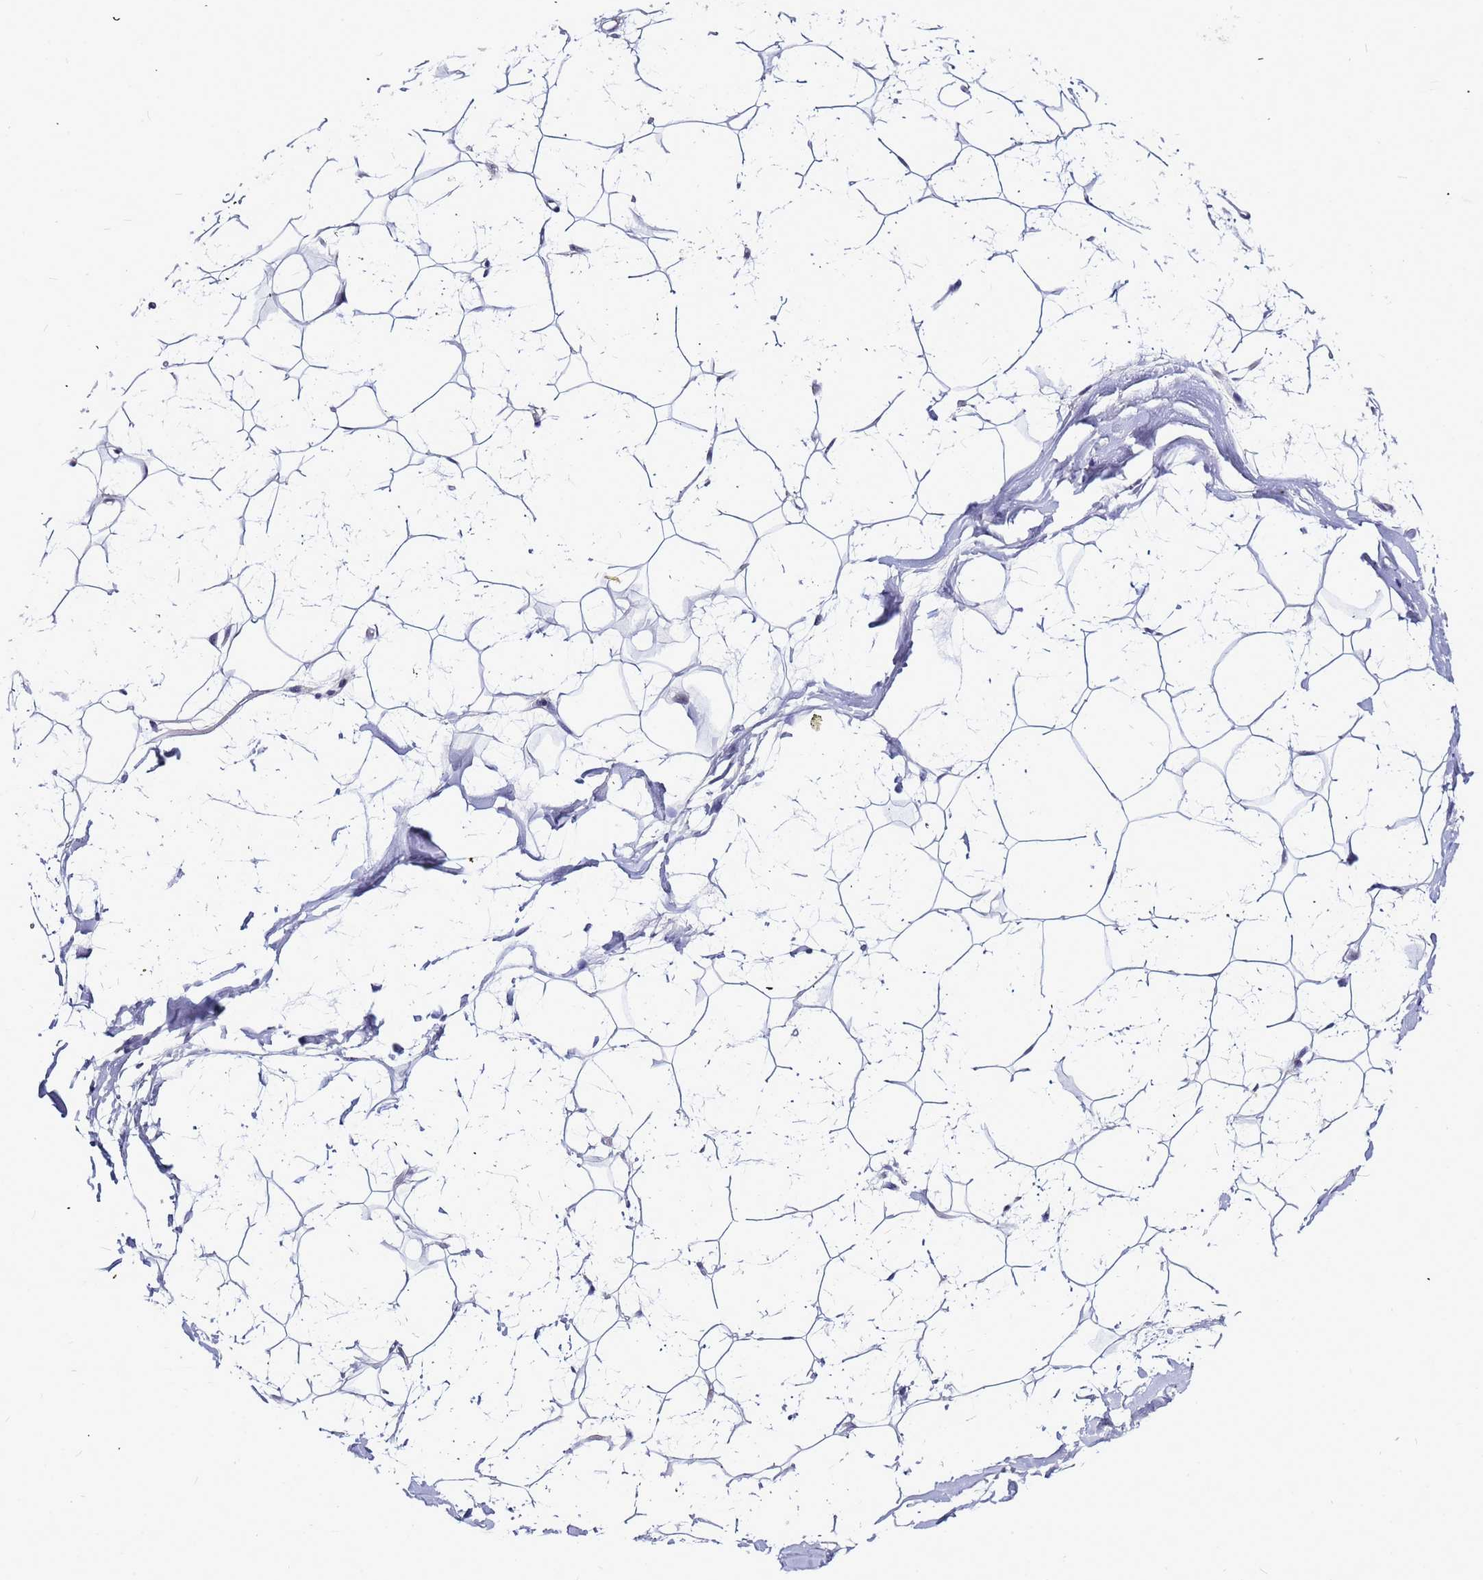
{"staining": {"intensity": "negative", "quantity": "none", "location": "none"}, "tissue": "adipose tissue", "cell_type": "Adipocytes", "image_type": "normal", "snomed": [{"axis": "morphology", "description": "Normal tissue, NOS"}, {"axis": "topography", "description": "Breast"}], "caption": "Immunohistochemistry of benign human adipose tissue displays no expression in adipocytes. (IHC, brightfield microscopy, high magnification).", "gene": "CXorf65", "patient": {"sex": "female", "age": 26}}